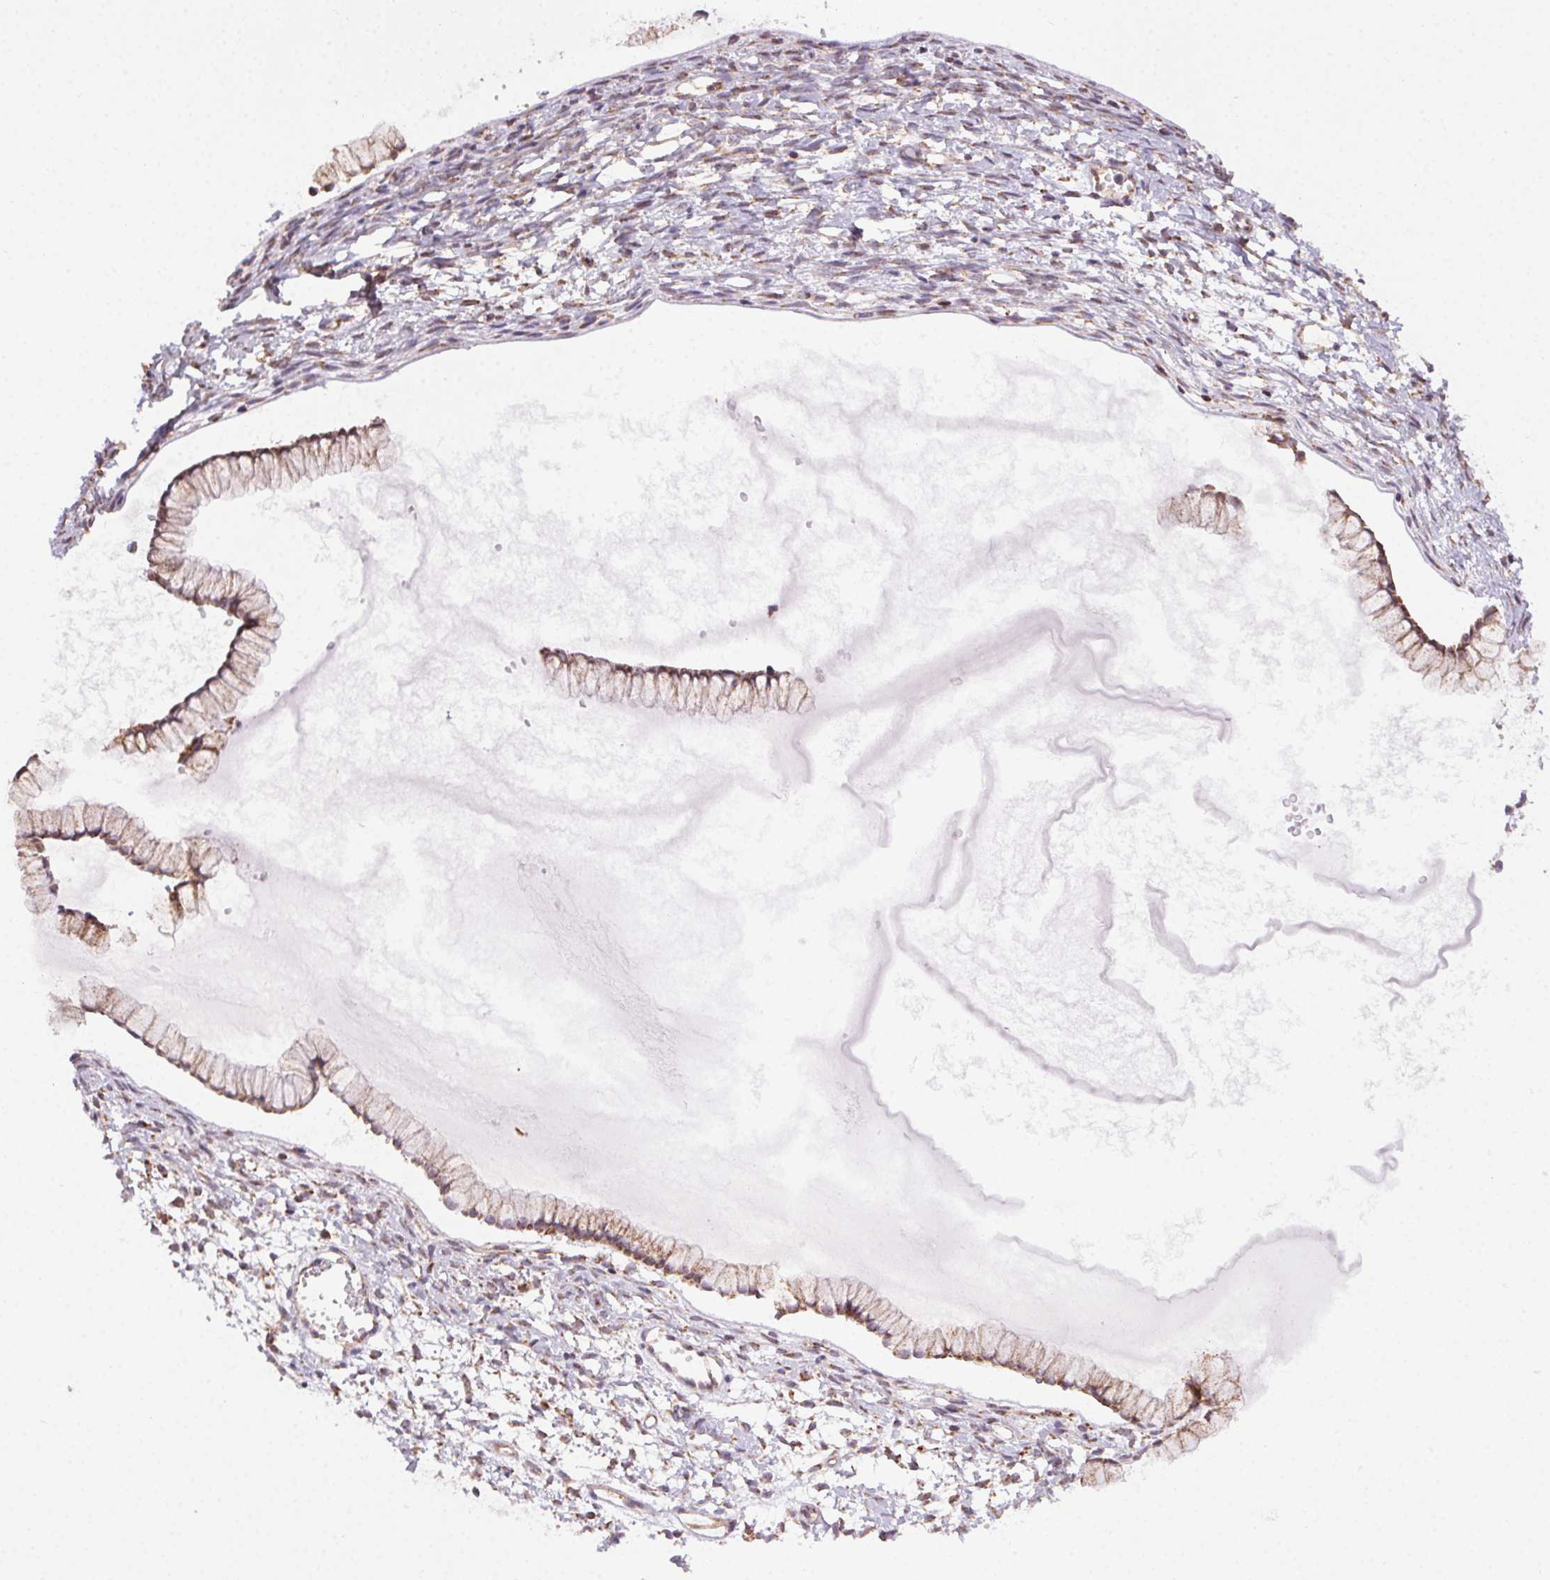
{"staining": {"intensity": "moderate", "quantity": ">75%", "location": "cytoplasmic/membranous"}, "tissue": "ovarian cancer", "cell_type": "Tumor cells", "image_type": "cancer", "snomed": [{"axis": "morphology", "description": "Cystadenocarcinoma, mucinous, NOS"}, {"axis": "topography", "description": "Ovary"}], "caption": "This is a histology image of IHC staining of ovarian mucinous cystadenocarcinoma, which shows moderate expression in the cytoplasmic/membranous of tumor cells.", "gene": "CLPB", "patient": {"sex": "female", "age": 41}}